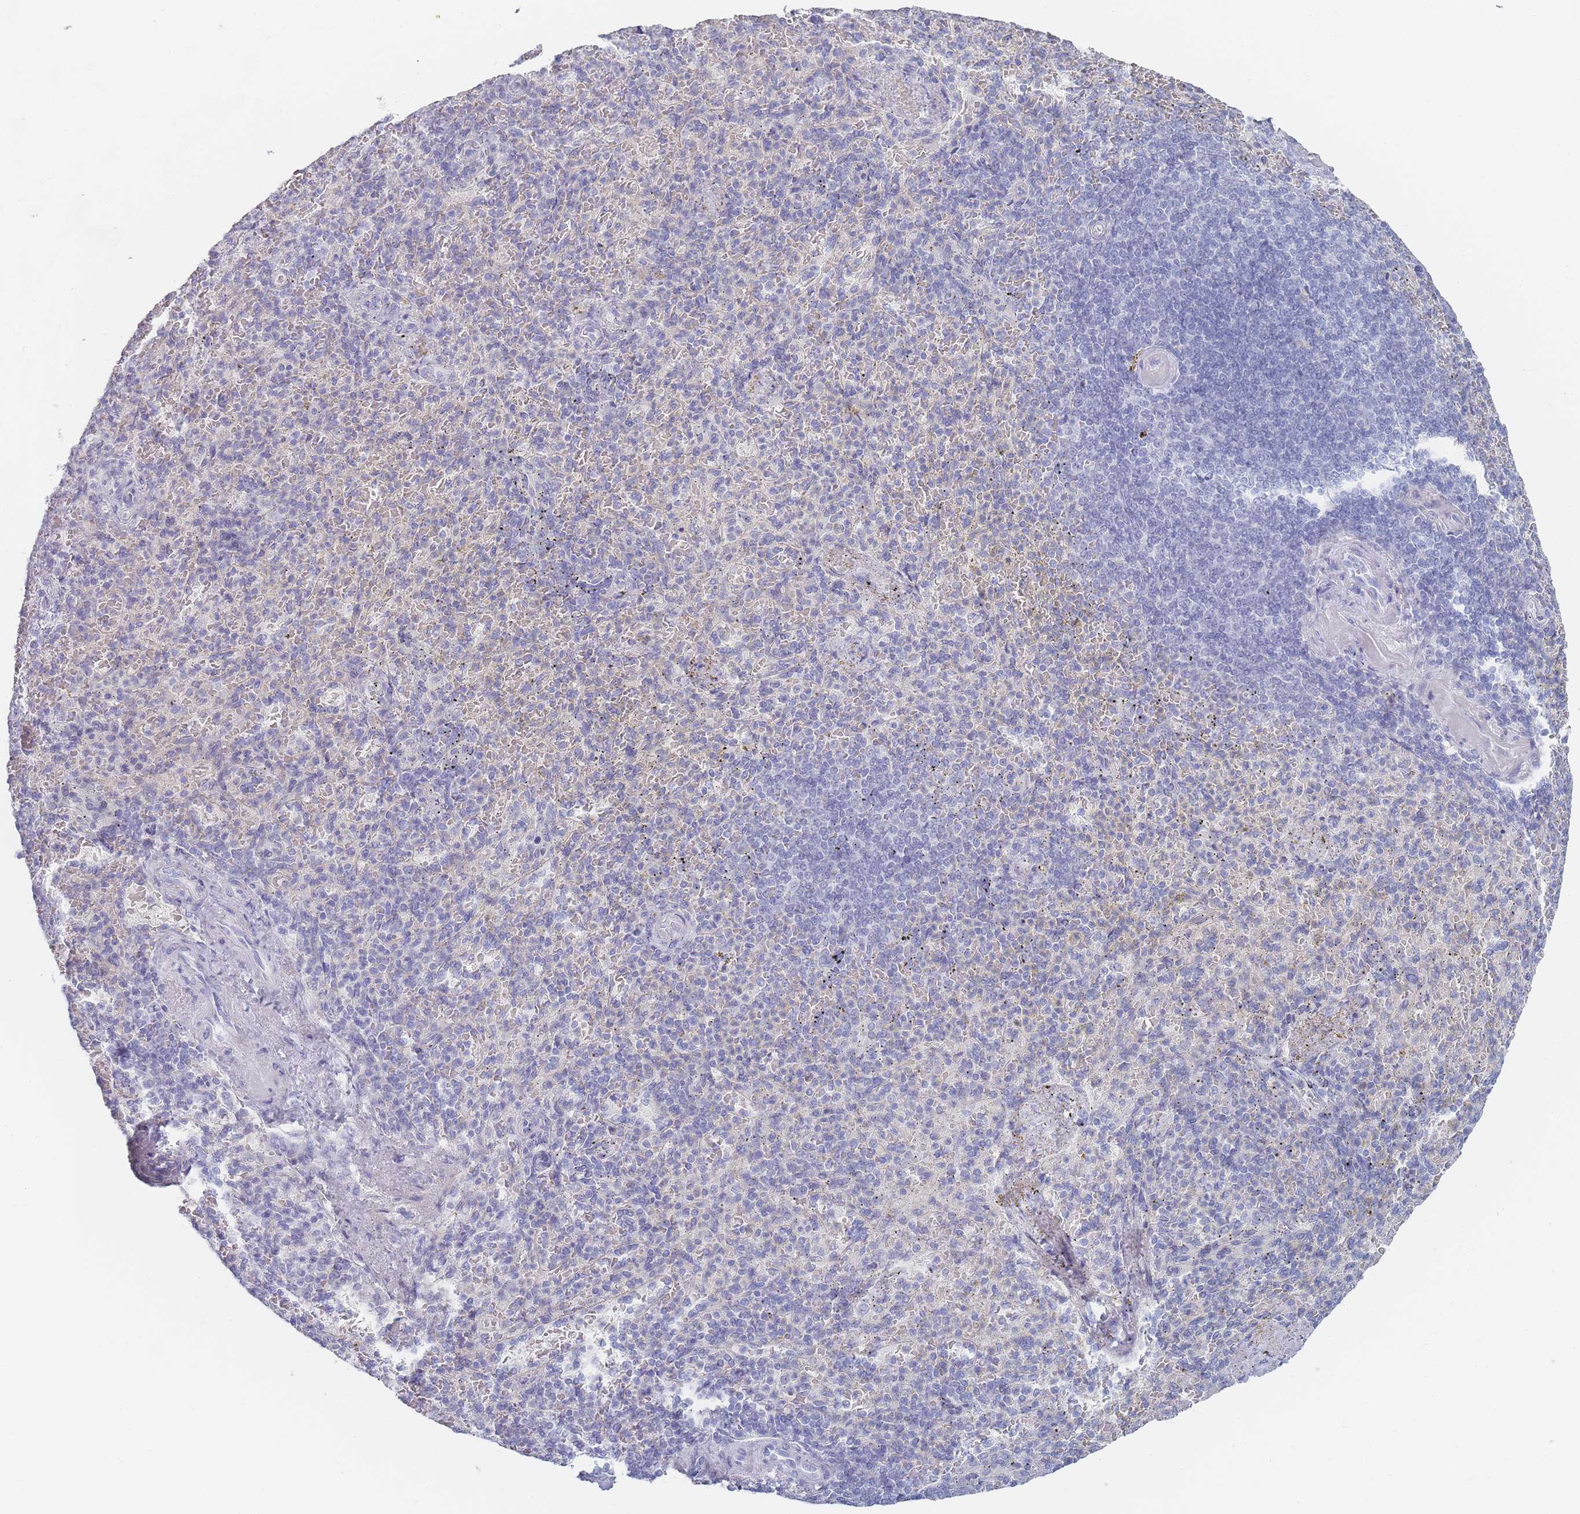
{"staining": {"intensity": "negative", "quantity": "none", "location": "none"}, "tissue": "spleen", "cell_type": "Cells in red pulp", "image_type": "normal", "snomed": [{"axis": "morphology", "description": "Normal tissue, NOS"}, {"axis": "topography", "description": "Spleen"}], "caption": "This is an immunohistochemistry micrograph of normal human spleen. There is no positivity in cells in red pulp.", "gene": "IMPG1", "patient": {"sex": "female", "age": 74}}